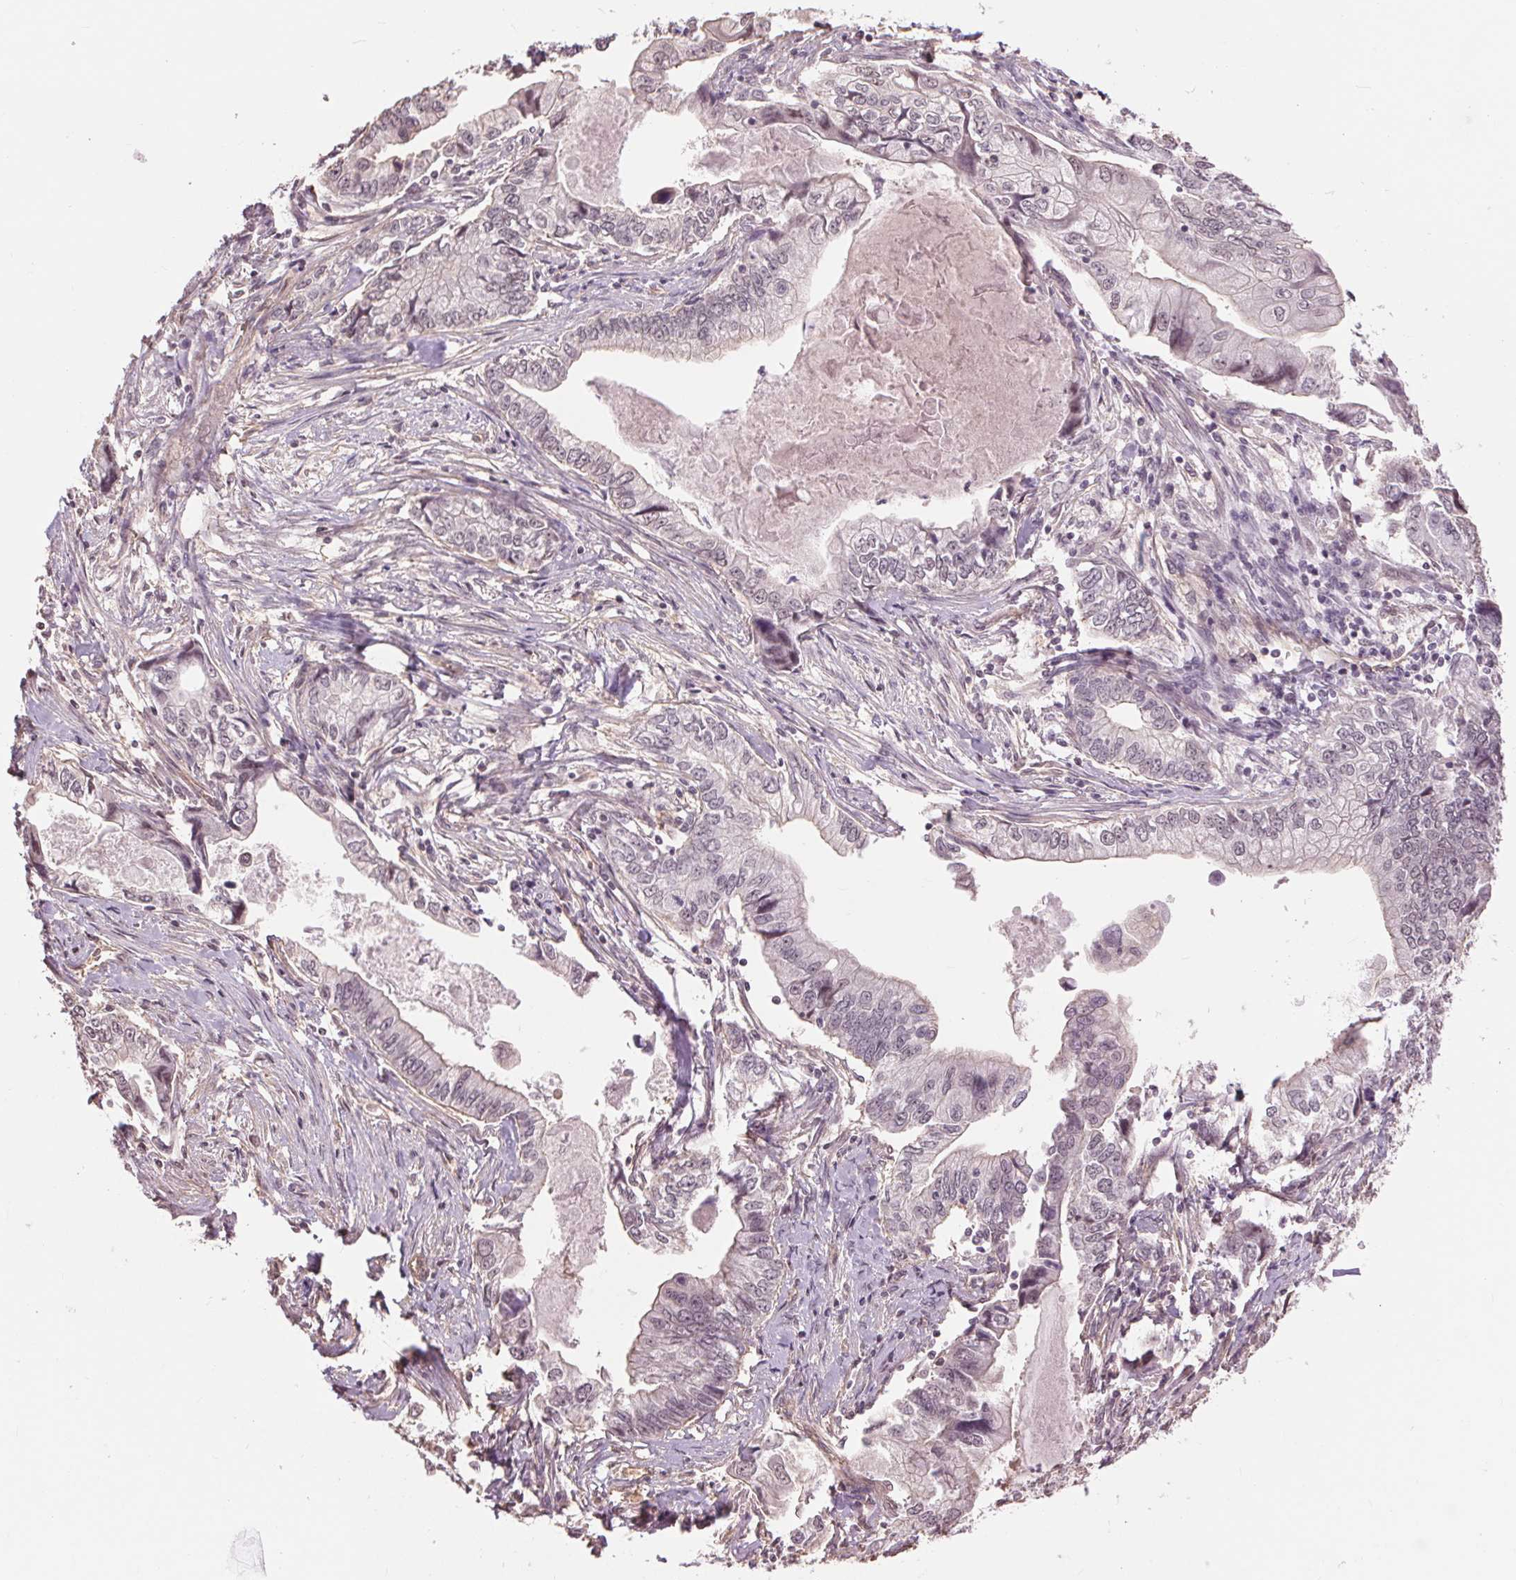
{"staining": {"intensity": "weak", "quantity": "<25%", "location": "cytoplasmic/membranous"}, "tissue": "stomach cancer", "cell_type": "Tumor cells", "image_type": "cancer", "snomed": [{"axis": "morphology", "description": "Adenocarcinoma, NOS"}, {"axis": "topography", "description": "Pancreas"}, {"axis": "topography", "description": "Stomach, upper"}], "caption": "Human adenocarcinoma (stomach) stained for a protein using immunohistochemistry (IHC) reveals no staining in tumor cells.", "gene": "PALM", "patient": {"sex": "male", "age": 77}}